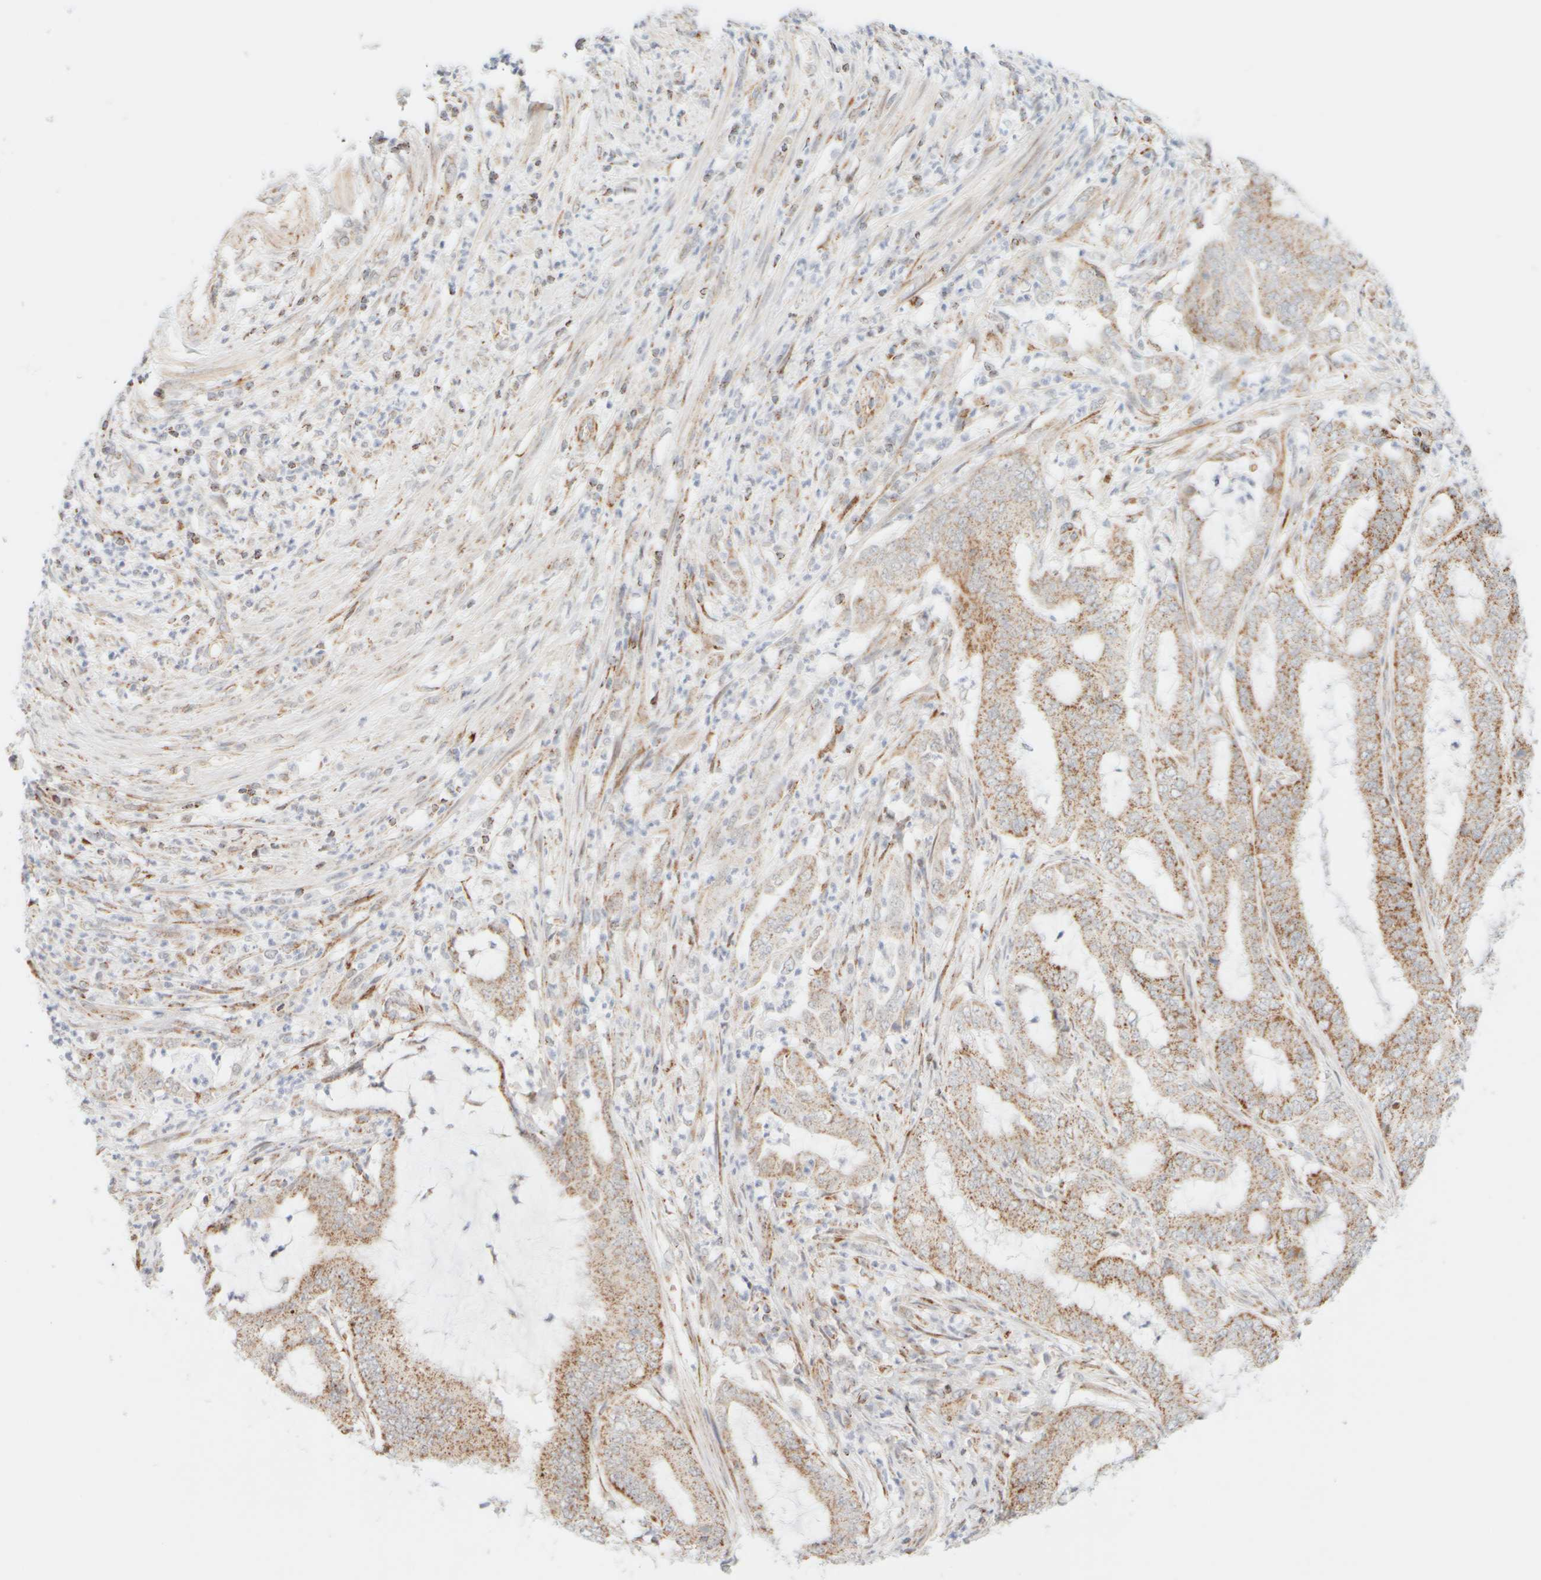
{"staining": {"intensity": "moderate", "quantity": ">75%", "location": "cytoplasmic/membranous"}, "tissue": "endometrial cancer", "cell_type": "Tumor cells", "image_type": "cancer", "snomed": [{"axis": "morphology", "description": "Adenocarcinoma, NOS"}, {"axis": "topography", "description": "Endometrium"}], "caption": "High-magnification brightfield microscopy of endometrial cancer stained with DAB (brown) and counterstained with hematoxylin (blue). tumor cells exhibit moderate cytoplasmic/membranous expression is appreciated in about>75% of cells.", "gene": "PPM1K", "patient": {"sex": "female", "age": 51}}